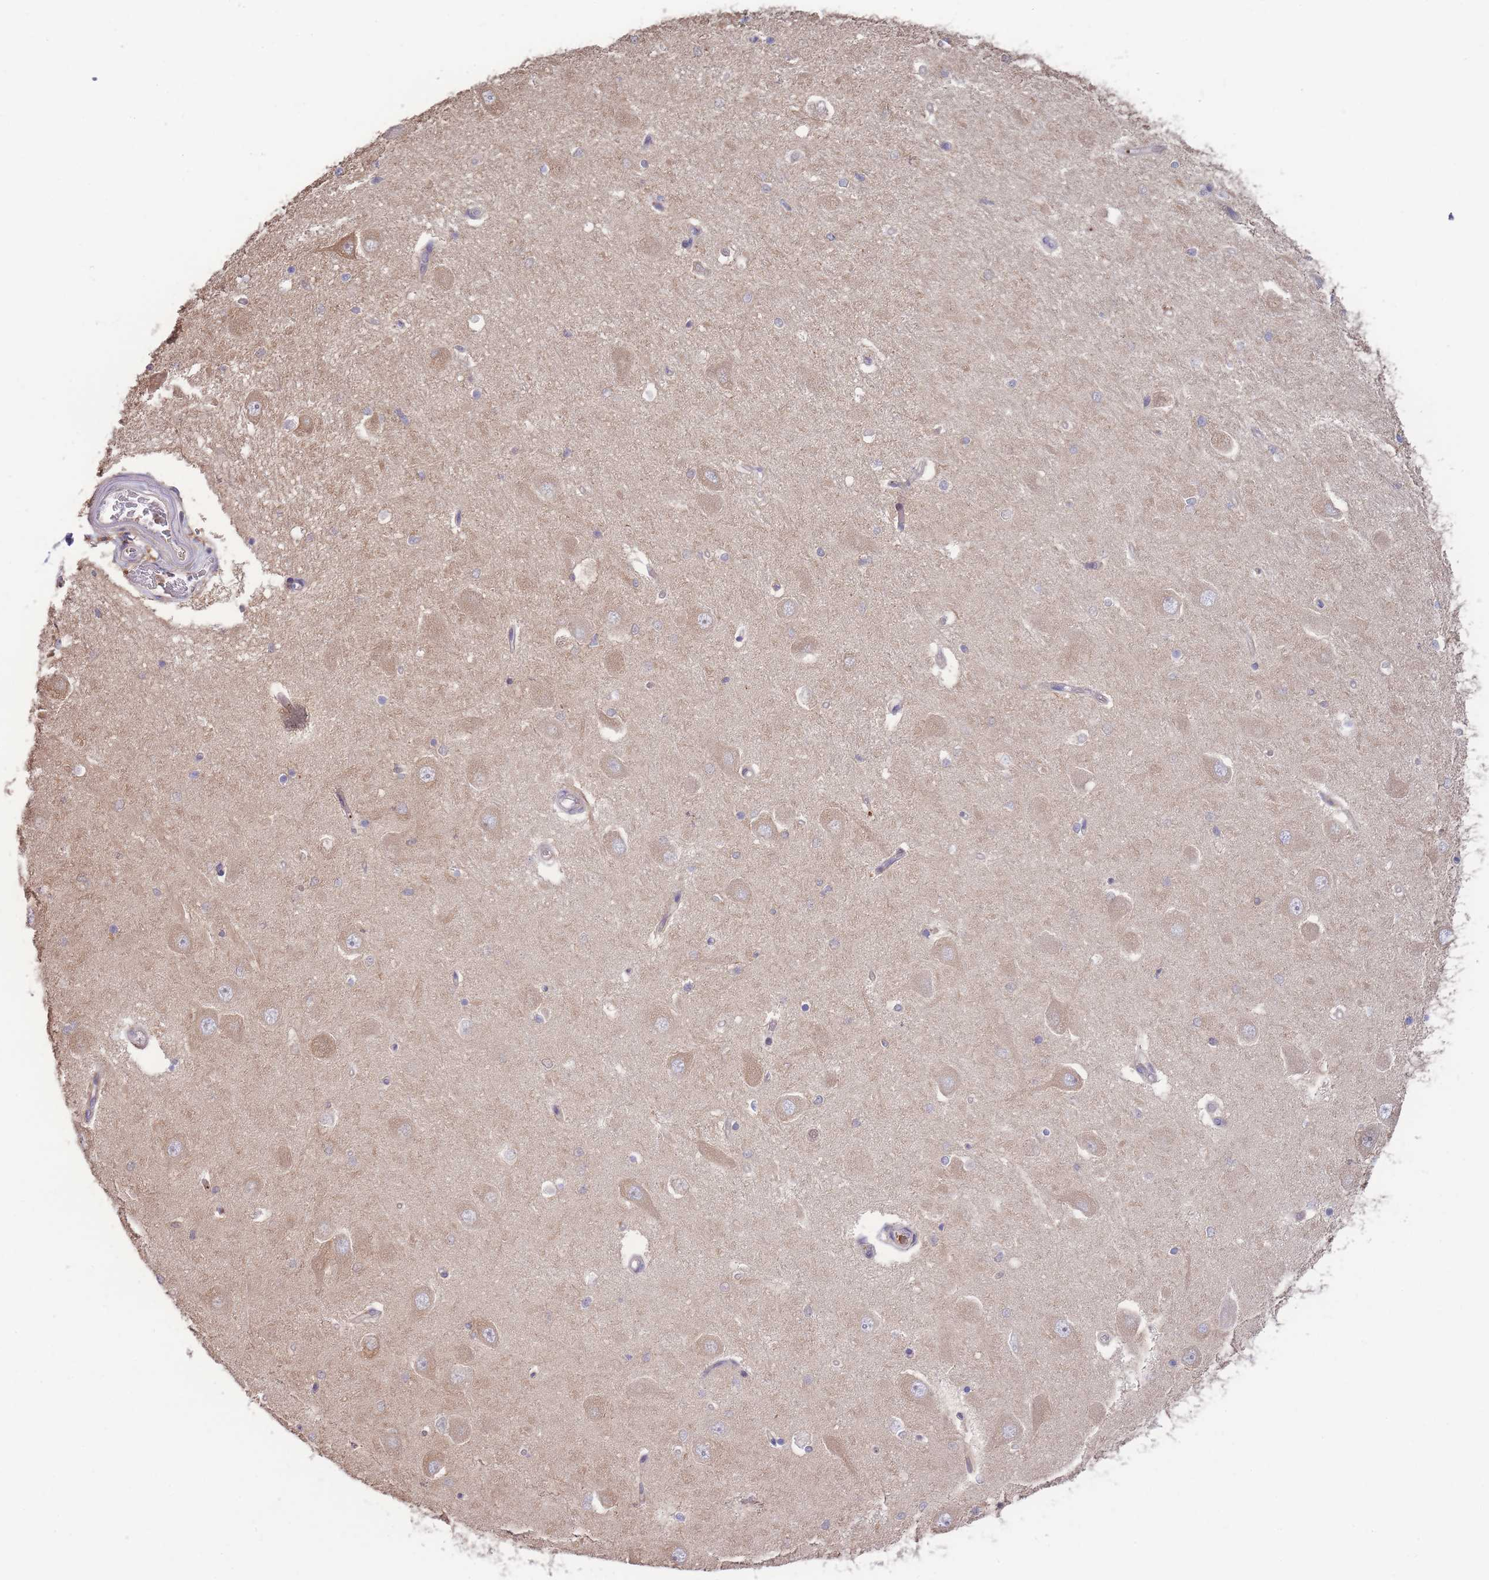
{"staining": {"intensity": "negative", "quantity": "none", "location": "none"}, "tissue": "hippocampus", "cell_type": "Glial cells", "image_type": "normal", "snomed": [{"axis": "morphology", "description": "Normal tissue, NOS"}, {"axis": "topography", "description": "Hippocampus"}], "caption": "This is an IHC histopathology image of normal hippocampus. There is no staining in glial cells.", "gene": "STEAP3", "patient": {"sex": "male", "age": 45}}